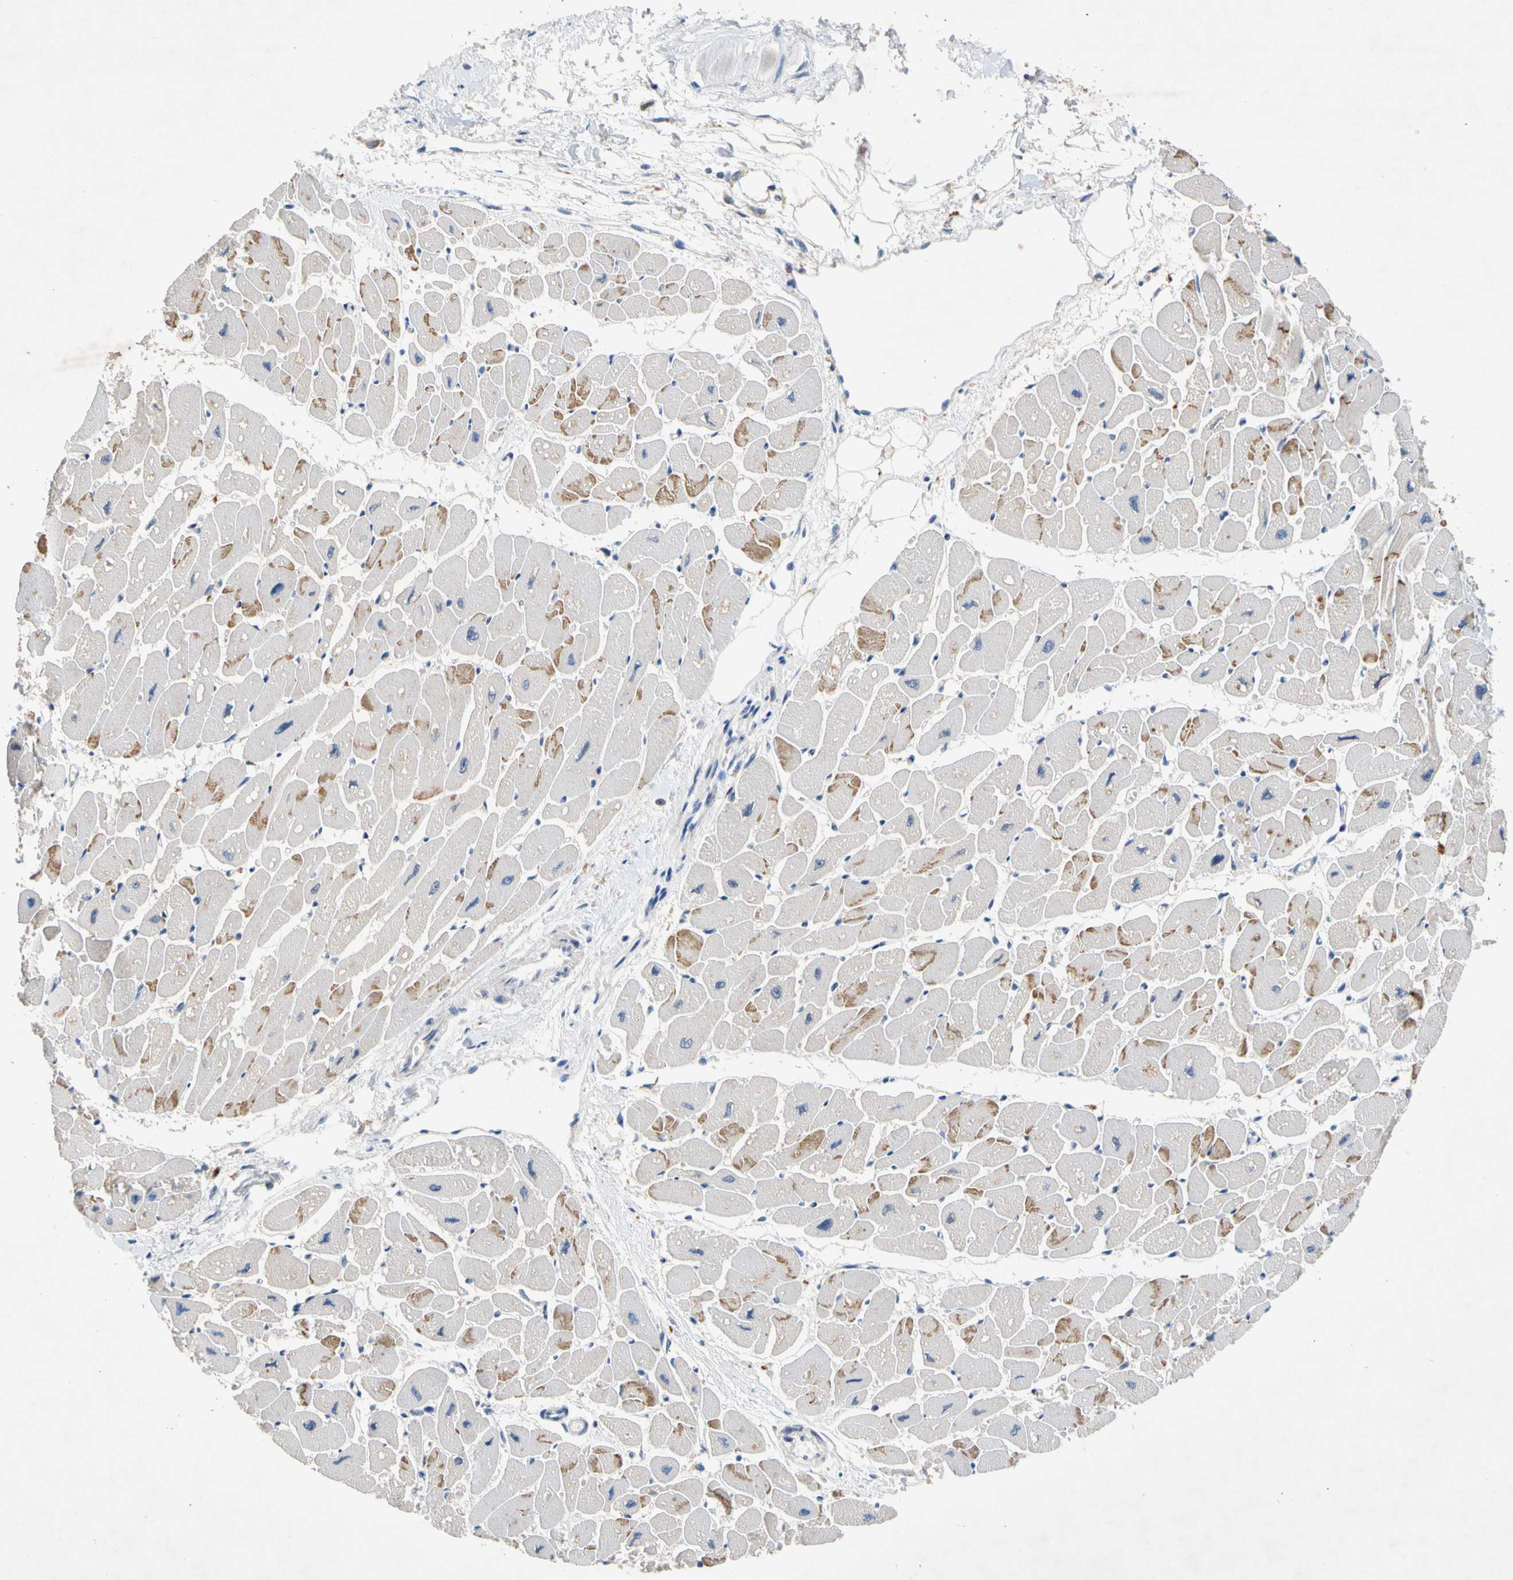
{"staining": {"intensity": "moderate", "quantity": ">75%", "location": "cytoplasmic/membranous"}, "tissue": "heart muscle", "cell_type": "Cardiomyocytes", "image_type": "normal", "snomed": [{"axis": "morphology", "description": "Normal tissue, NOS"}, {"axis": "topography", "description": "Heart"}], "caption": "Immunohistochemical staining of unremarkable human heart muscle exhibits >75% levels of moderate cytoplasmic/membranous protein expression in approximately >75% of cardiomyocytes. The protein of interest is shown in brown color, while the nuclei are stained blue.", "gene": "CNST", "patient": {"sex": "female", "age": 54}}